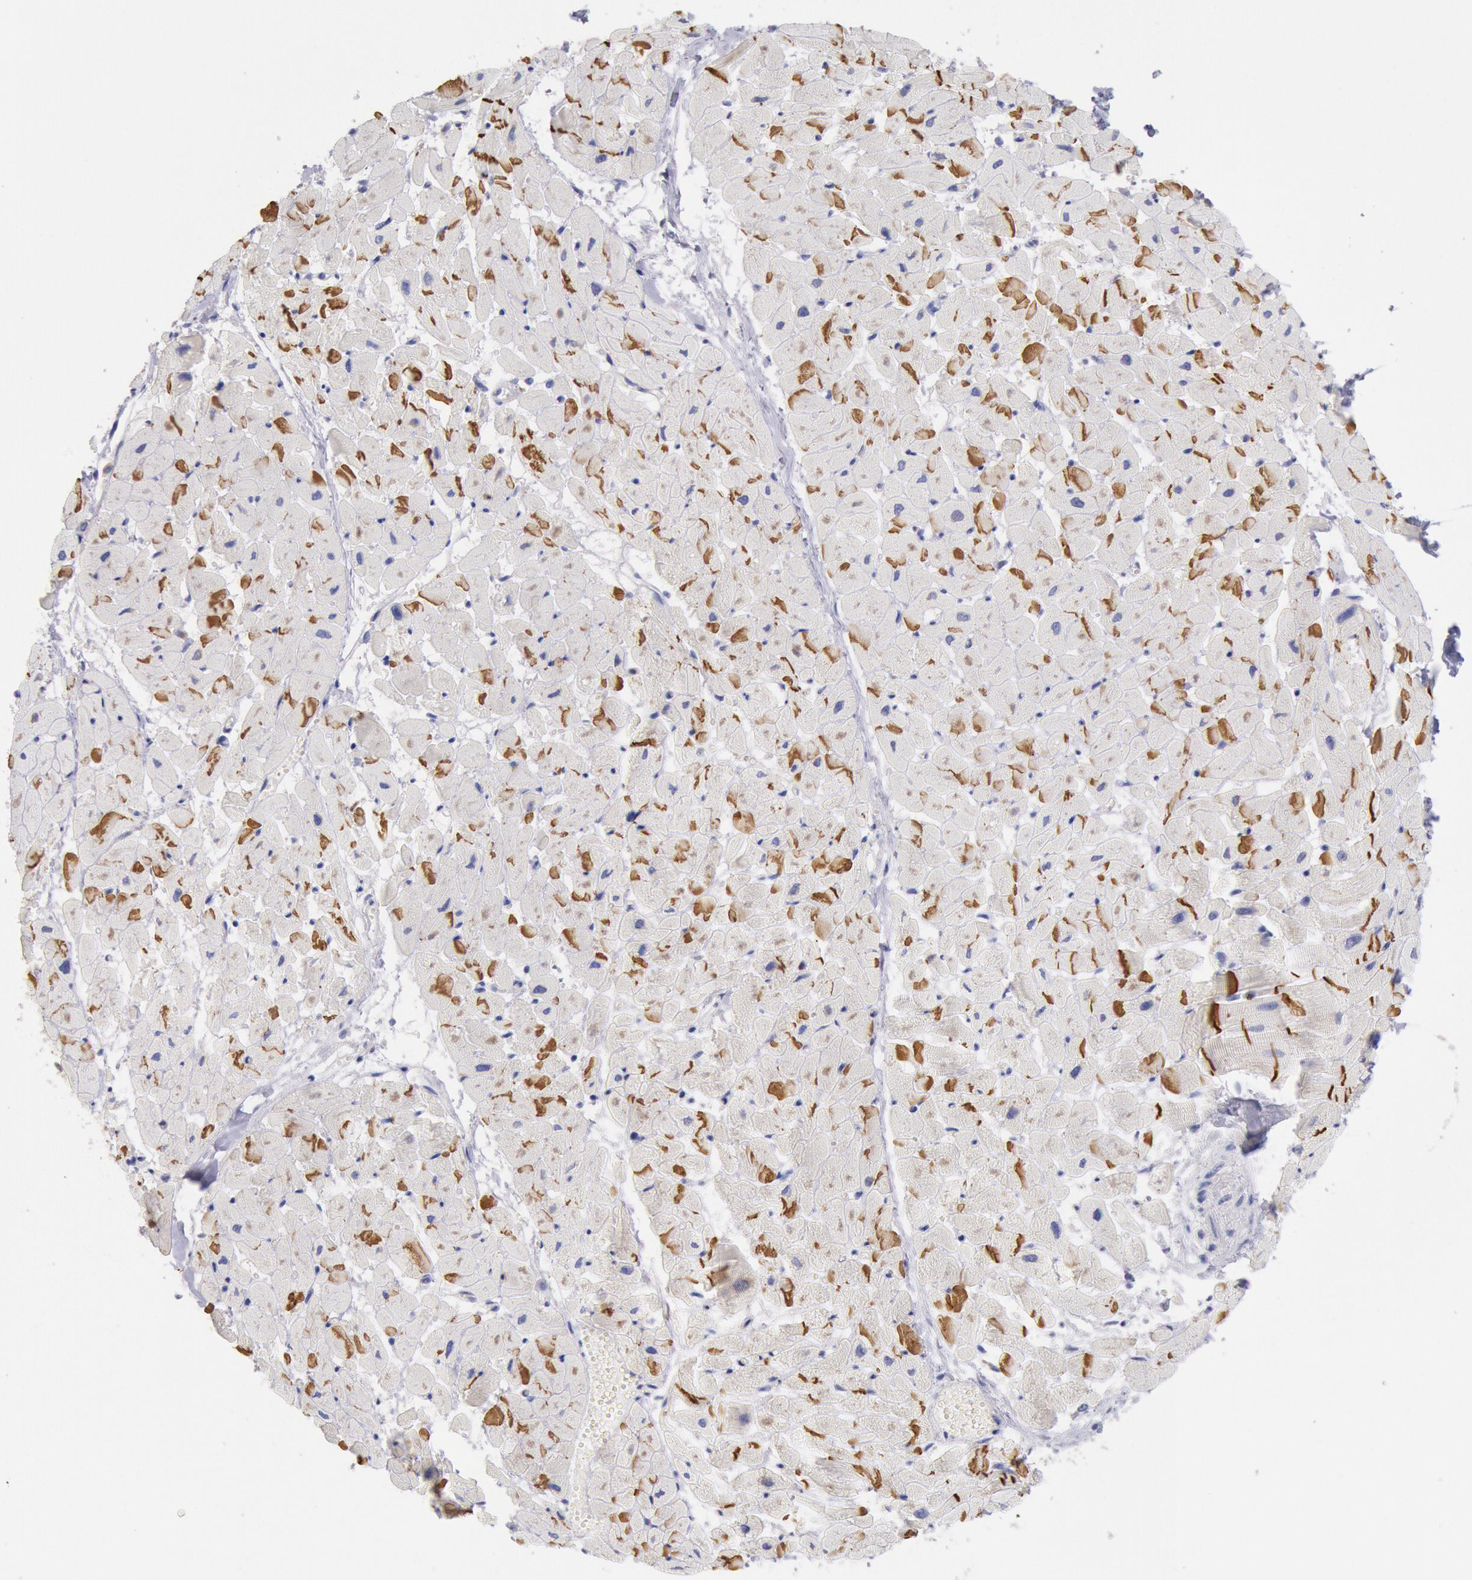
{"staining": {"intensity": "moderate", "quantity": "25%-75%", "location": "cytoplasmic/membranous"}, "tissue": "heart muscle", "cell_type": "Cardiomyocytes", "image_type": "normal", "snomed": [{"axis": "morphology", "description": "Normal tissue, NOS"}, {"axis": "topography", "description": "Heart"}], "caption": "Brown immunohistochemical staining in unremarkable heart muscle demonstrates moderate cytoplasmic/membranous expression in approximately 25%-75% of cardiomyocytes.", "gene": "GAL3ST1", "patient": {"sex": "female", "age": 19}}